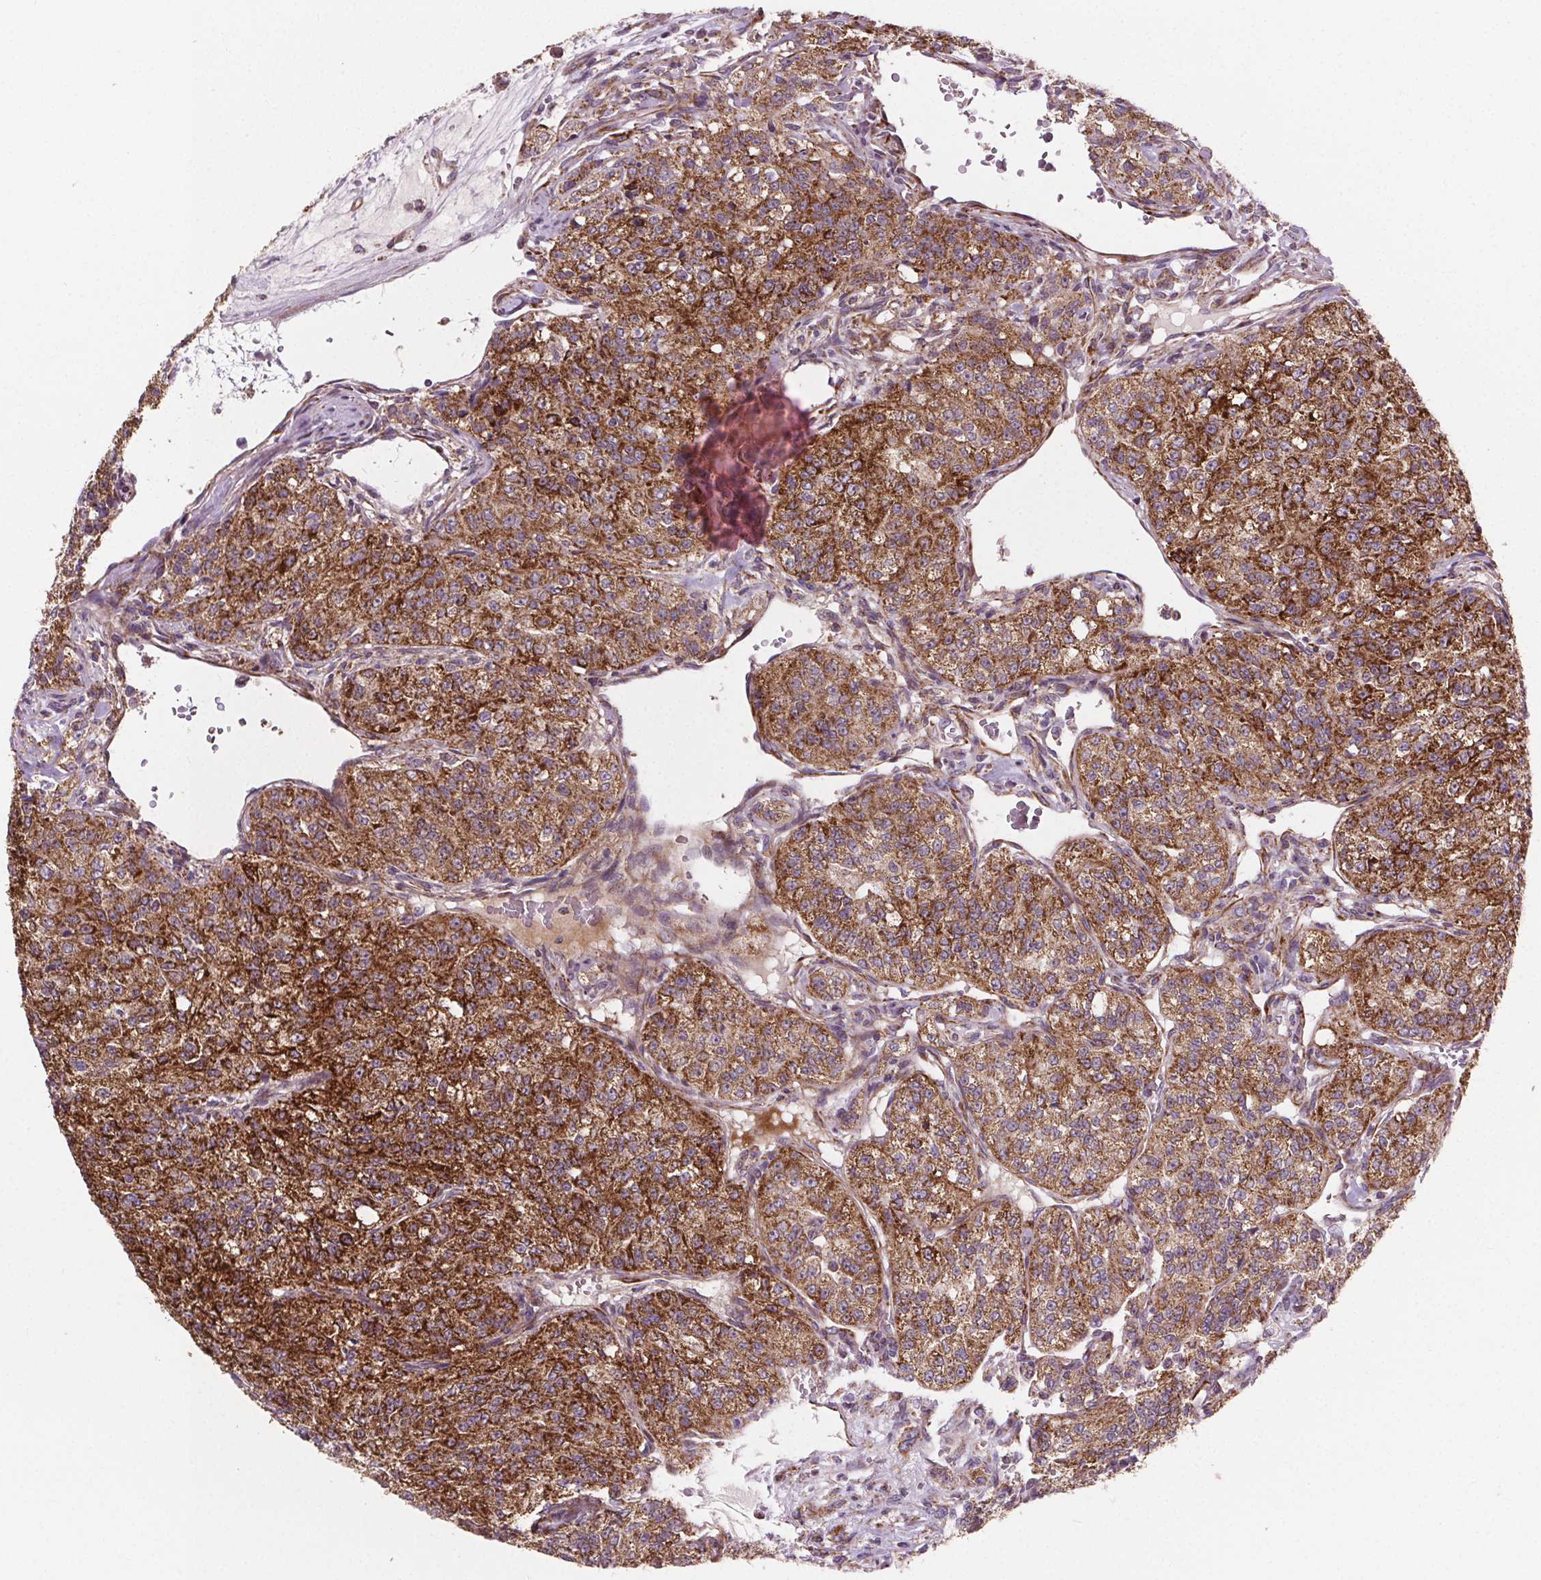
{"staining": {"intensity": "strong", "quantity": ">75%", "location": "cytoplasmic/membranous"}, "tissue": "renal cancer", "cell_type": "Tumor cells", "image_type": "cancer", "snomed": [{"axis": "morphology", "description": "Adenocarcinoma, NOS"}, {"axis": "topography", "description": "Kidney"}], "caption": "A high-resolution micrograph shows IHC staining of renal cancer (adenocarcinoma), which exhibits strong cytoplasmic/membranous expression in about >75% of tumor cells. (IHC, brightfield microscopy, high magnification).", "gene": "GOLT1B", "patient": {"sex": "female", "age": 63}}